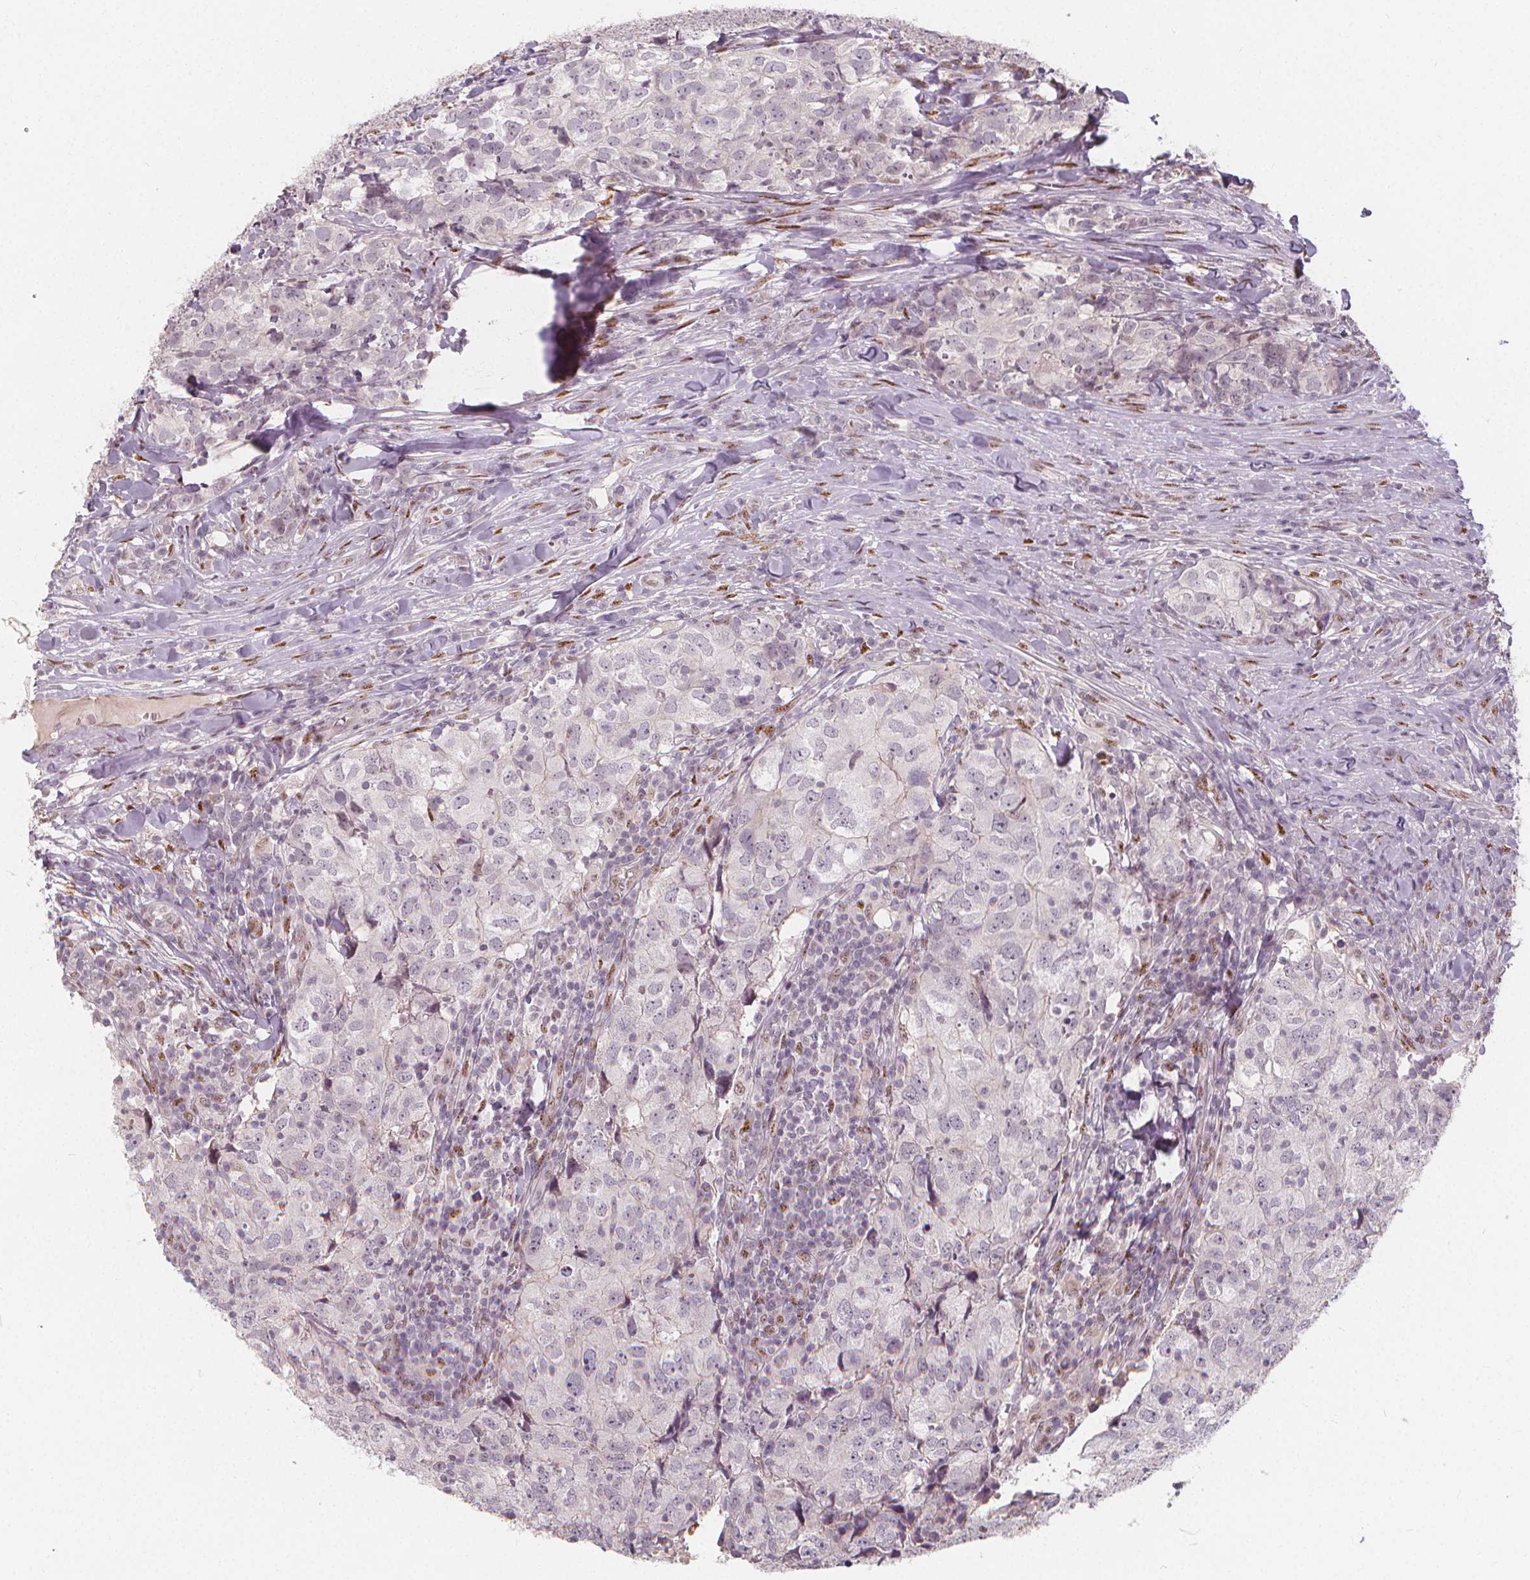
{"staining": {"intensity": "negative", "quantity": "none", "location": "none"}, "tissue": "breast cancer", "cell_type": "Tumor cells", "image_type": "cancer", "snomed": [{"axis": "morphology", "description": "Duct carcinoma"}, {"axis": "topography", "description": "Breast"}], "caption": "Immunohistochemical staining of human breast cancer exhibits no significant staining in tumor cells.", "gene": "DRC3", "patient": {"sex": "female", "age": 30}}